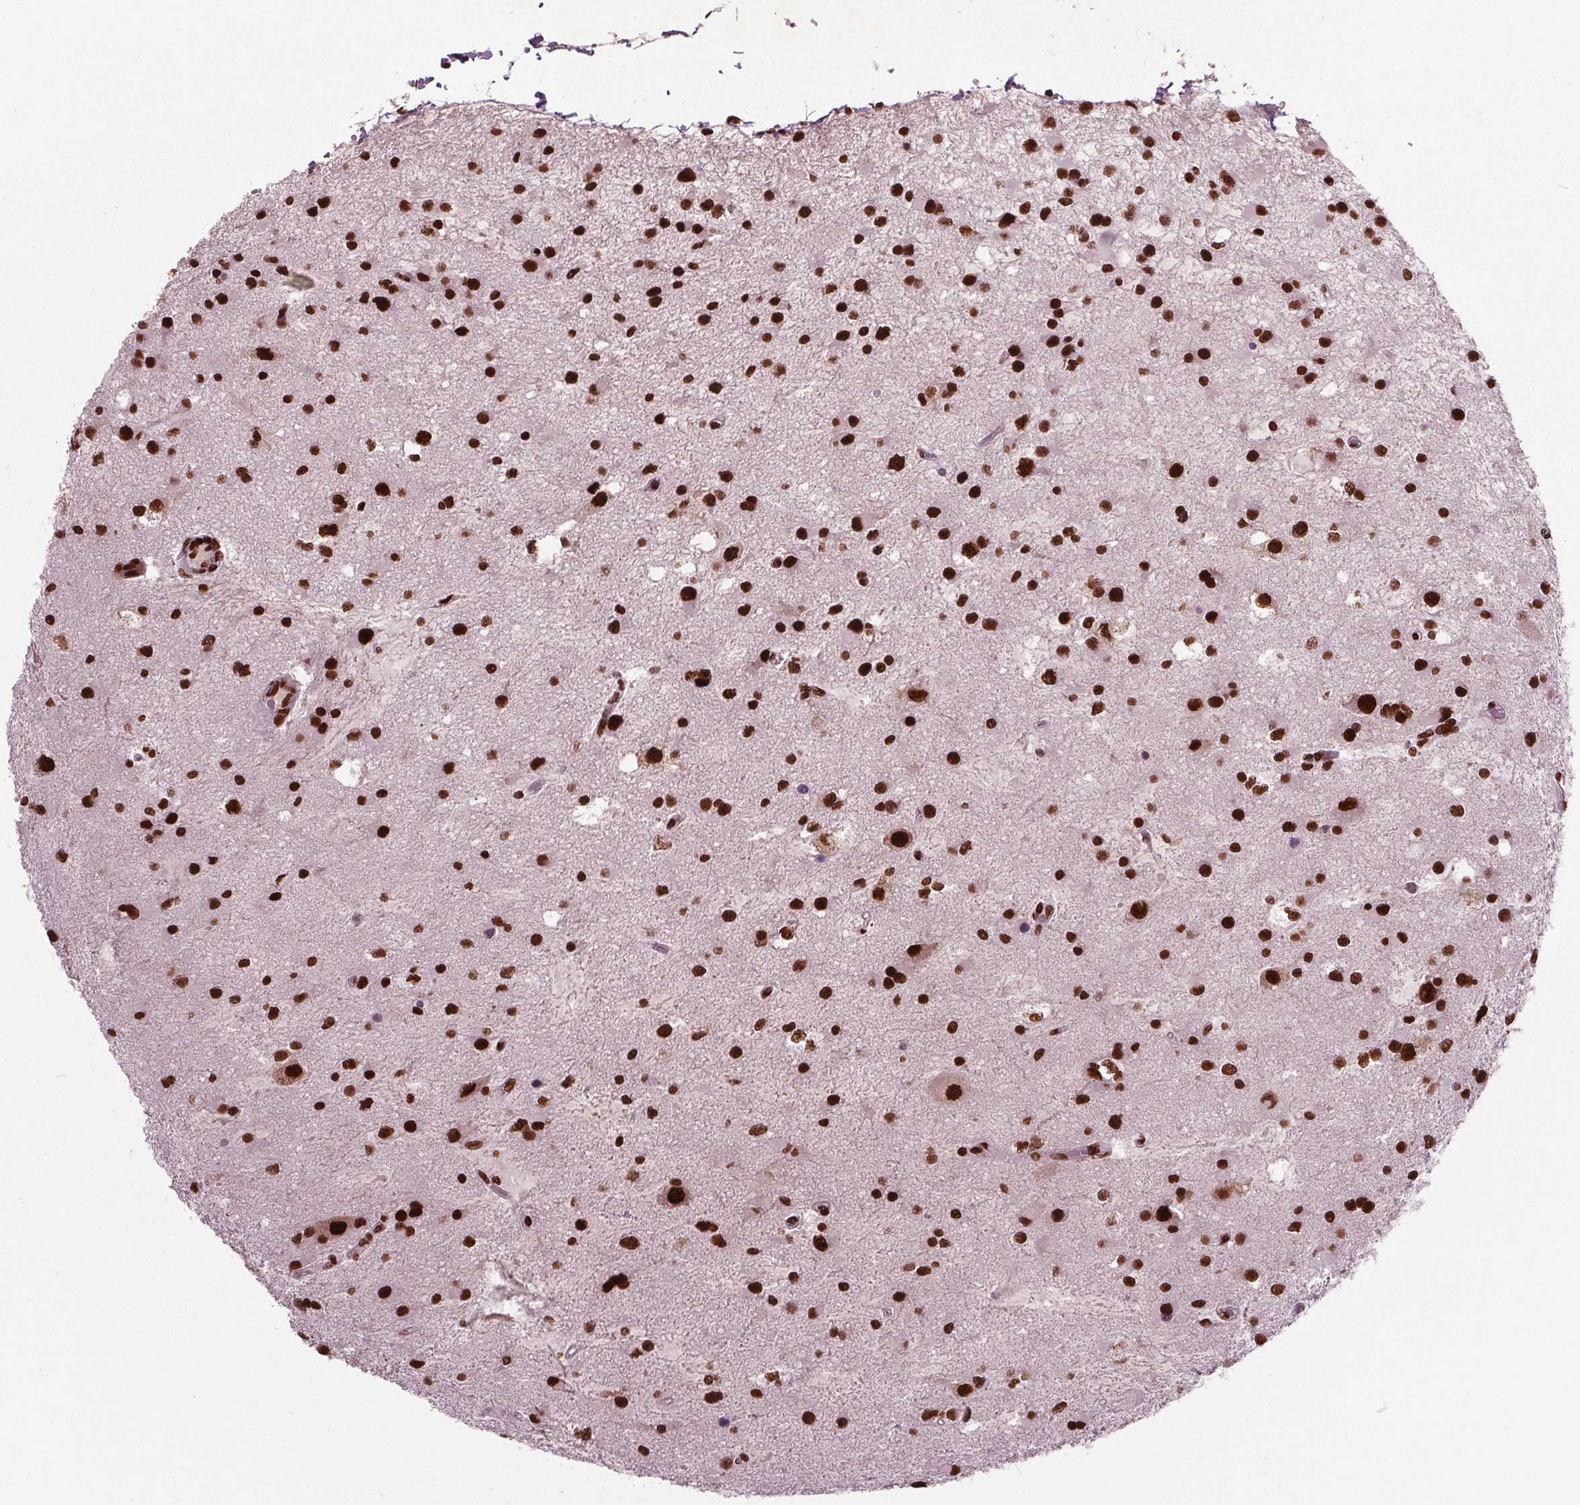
{"staining": {"intensity": "strong", "quantity": ">75%", "location": "nuclear"}, "tissue": "glioma", "cell_type": "Tumor cells", "image_type": "cancer", "snomed": [{"axis": "morphology", "description": "Glioma, malignant, Low grade"}, {"axis": "topography", "description": "Brain"}], "caption": "Human low-grade glioma (malignant) stained with a brown dye reveals strong nuclear positive staining in about >75% of tumor cells.", "gene": "BRD4", "patient": {"sex": "female", "age": 32}}